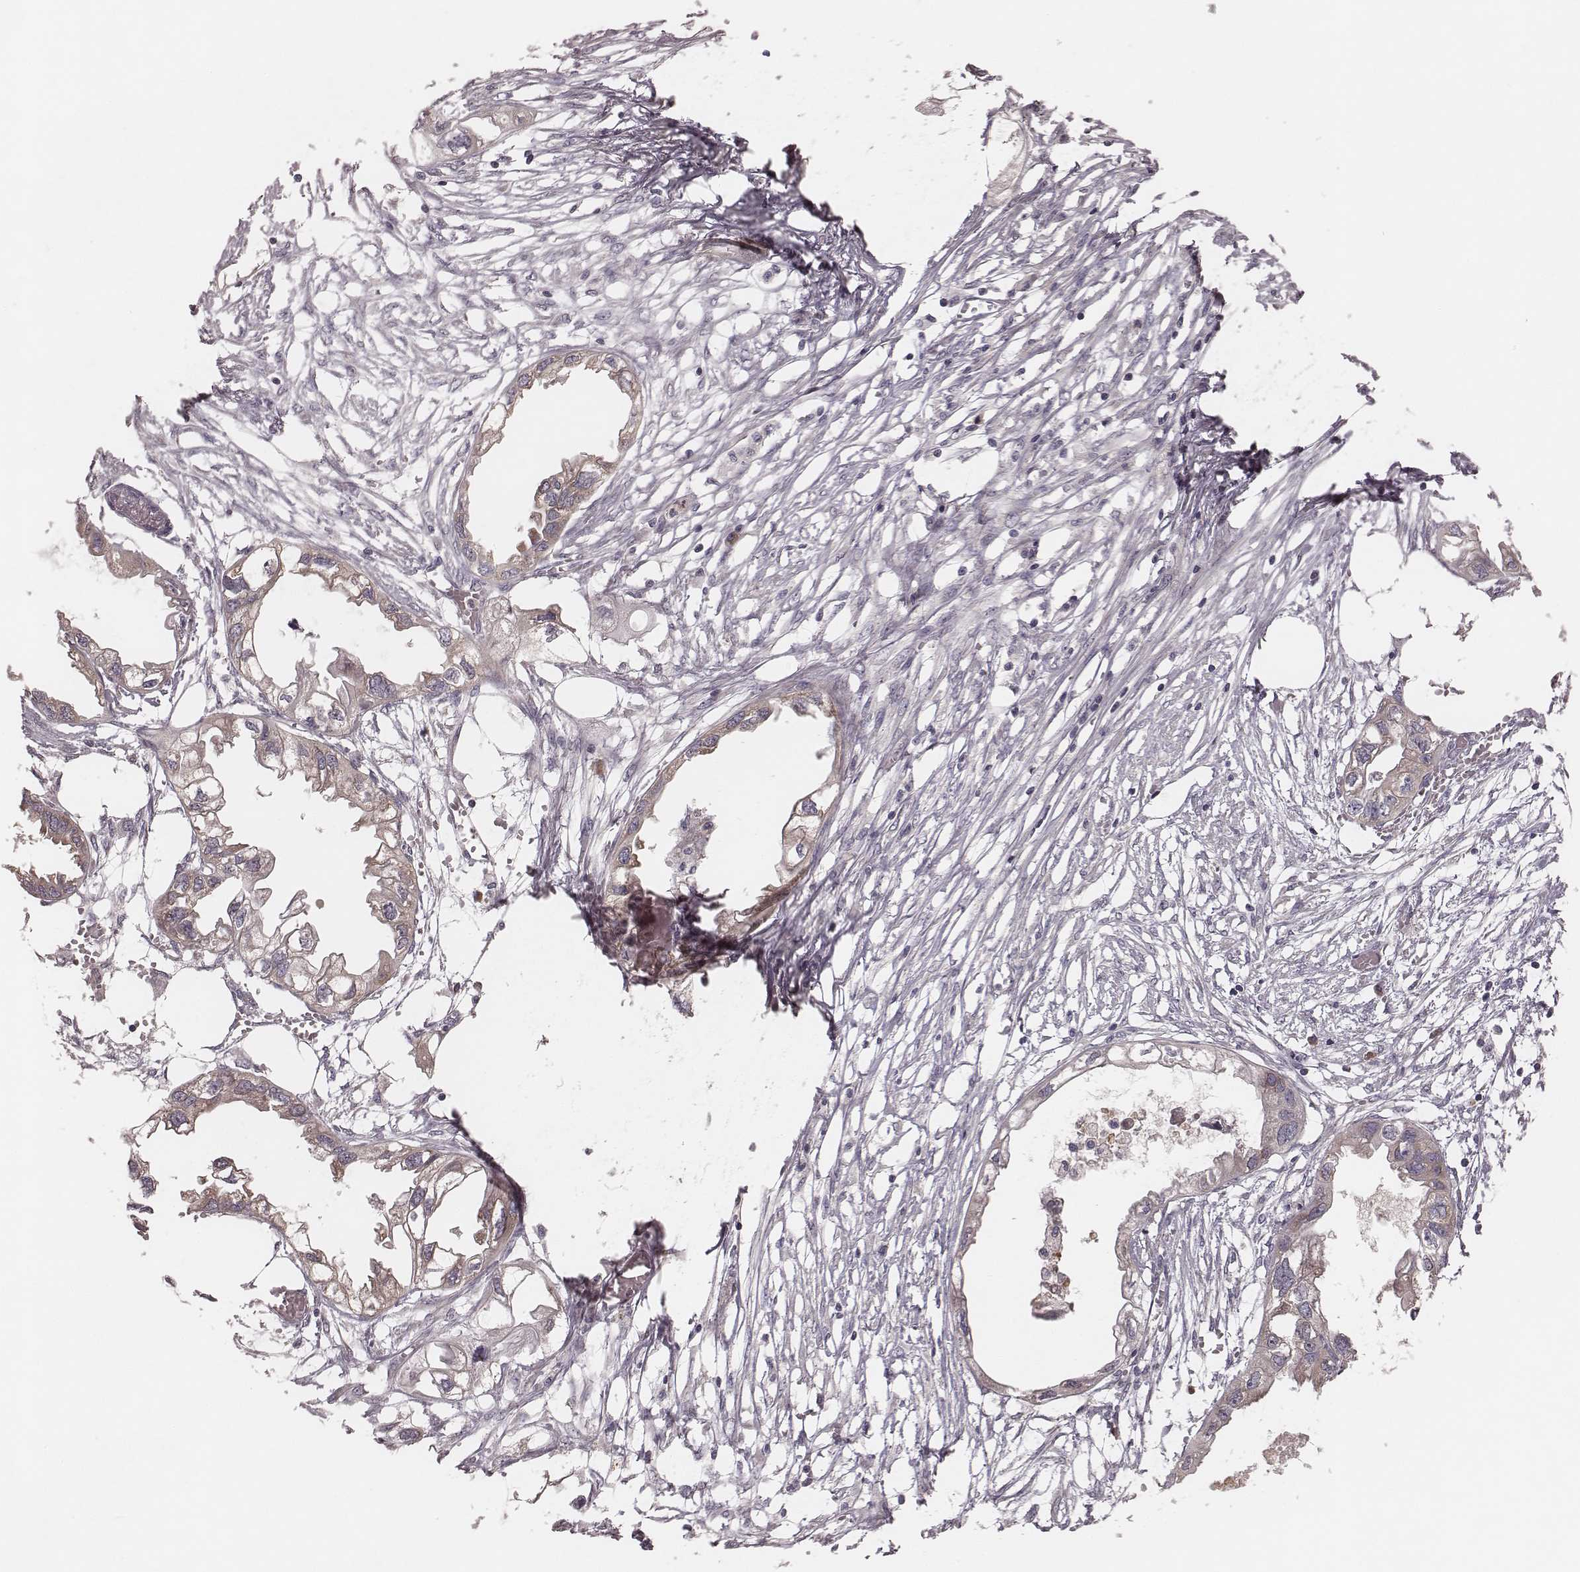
{"staining": {"intensity": "moderate", "quantity": "25%-75%", "location": "cytoplasmic/membranous"}, "tissue": "endometrial cancer", "cell_type": "Tumor cells", "image_type": "cancer", "snomed": [{"axis": "morphology", "description": "Adenocarcinoma, NOS"}, {"axis": "morphology", "description": "Adenocarcinoma, metastatic, NOS"}, {"axis": "topography", "description": "Adipose tissue"}, {"axis": "topography", "description": "Endometrium"}], "caption": "A high-resolution micrograph shows immunohistochemistry (IHC) staining of endometrial cancer (metastatic adenocarcinoma), which shows moderate cytoplasmic/membranous positivity in approximately 25%-75% of tumor cells. (Stains: DAB (3,3'-diaminobenzidine) in brown, nuclei in blue, Microscopy: brightfield microscopy at high magnification).", "gene": "P2RX5", "patient": {"sex": "female", "age": 67}}